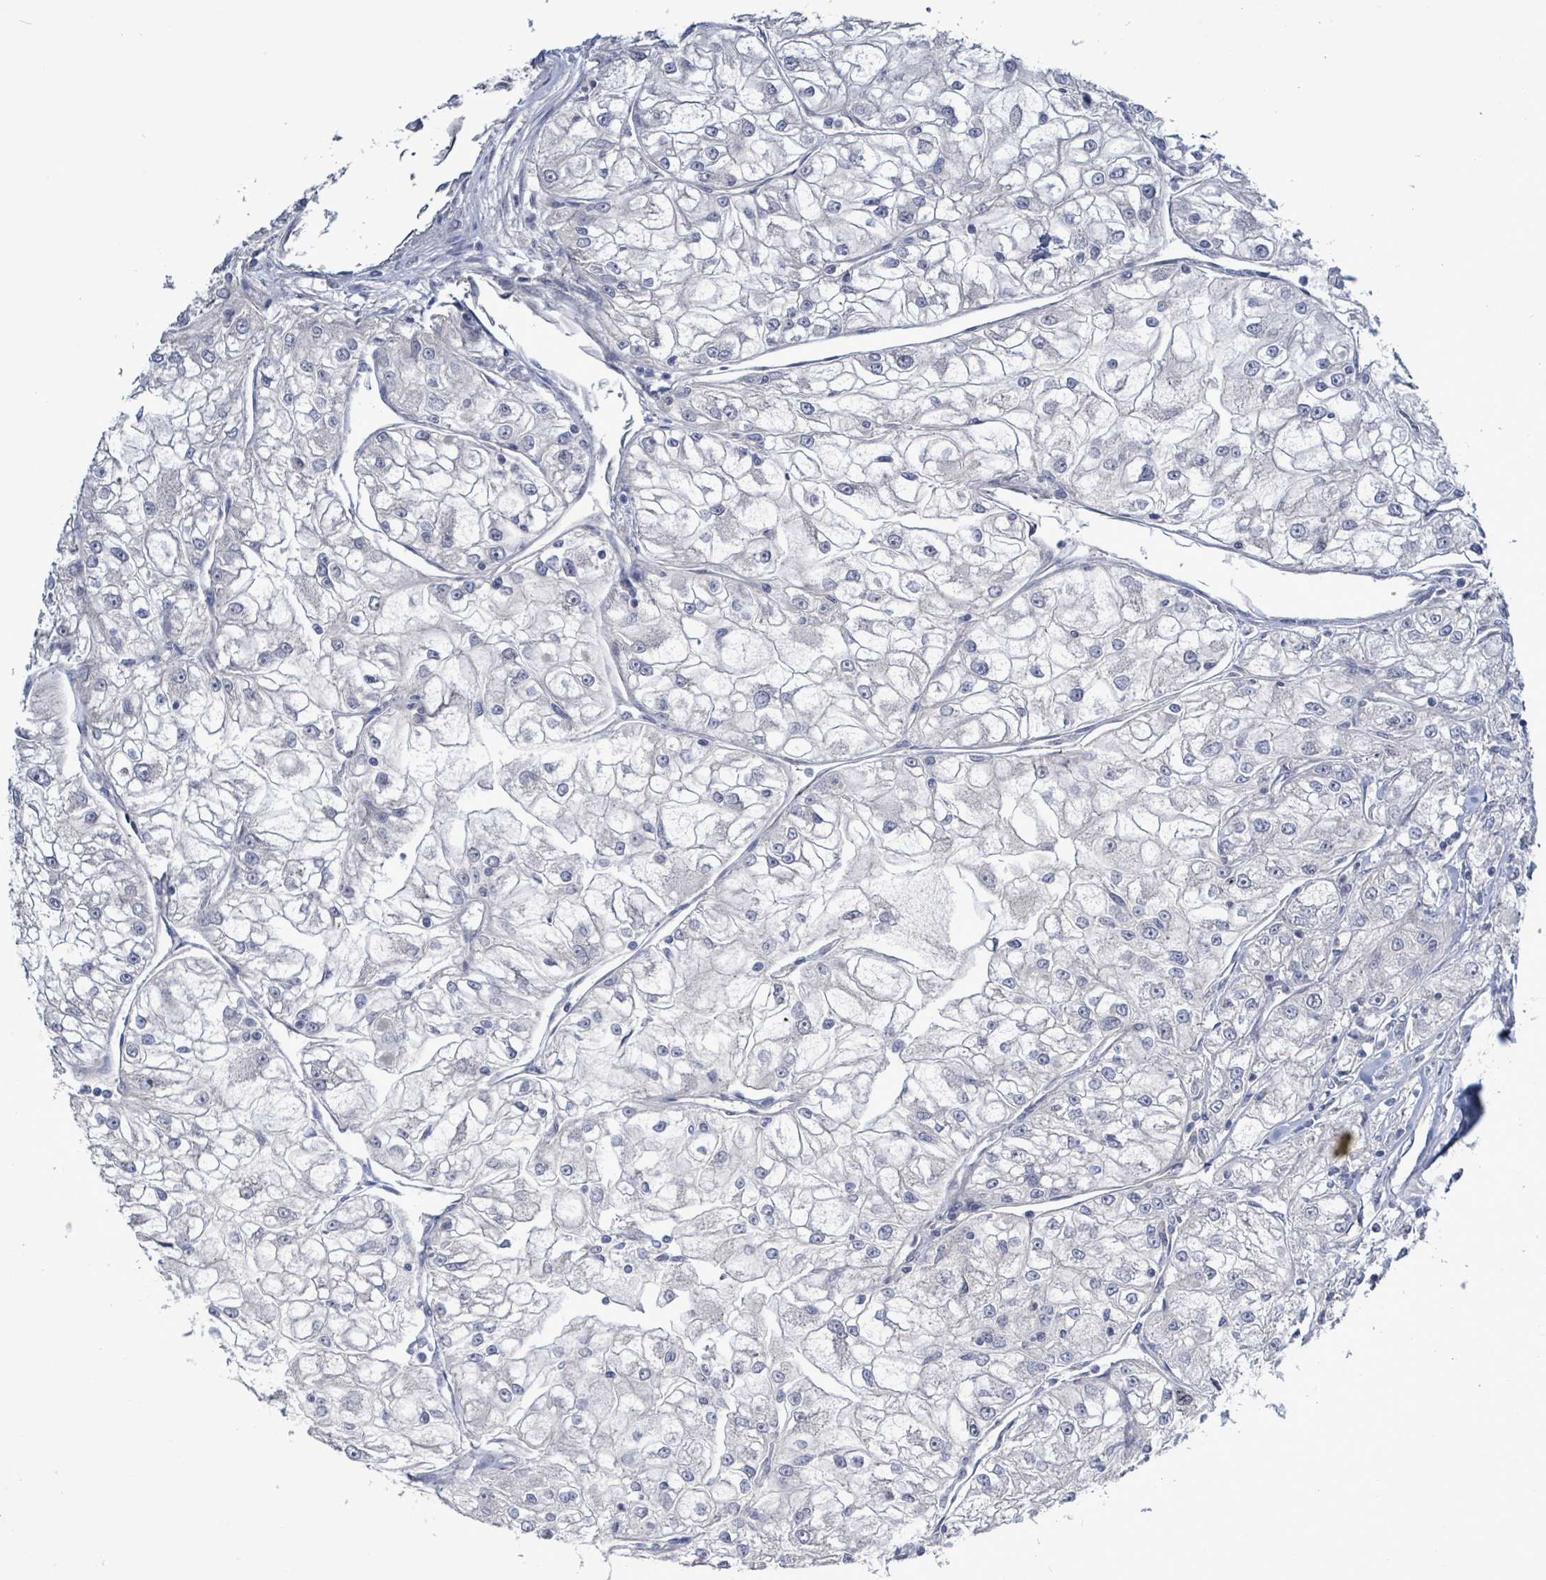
{"staining": {"intensity": "negative", "quantity": "none", "location": "none"}, "tissue": "renal cancer", "cell_type": "Tumor cells", "image_type": "cancer", "snomed": [{"axis": "morphology", "description": "Adenocarcinoma, NOS"}, {"axis": "topography", "description": "Kidney"}], "caption": "Immunohistochemistry histopathology image of human renal adenocarcinoma stained for a protein (brown), which shows no expression in tumor cells.", "gene": "KRAS", "patient": {"sex": "female", "age": 72}}